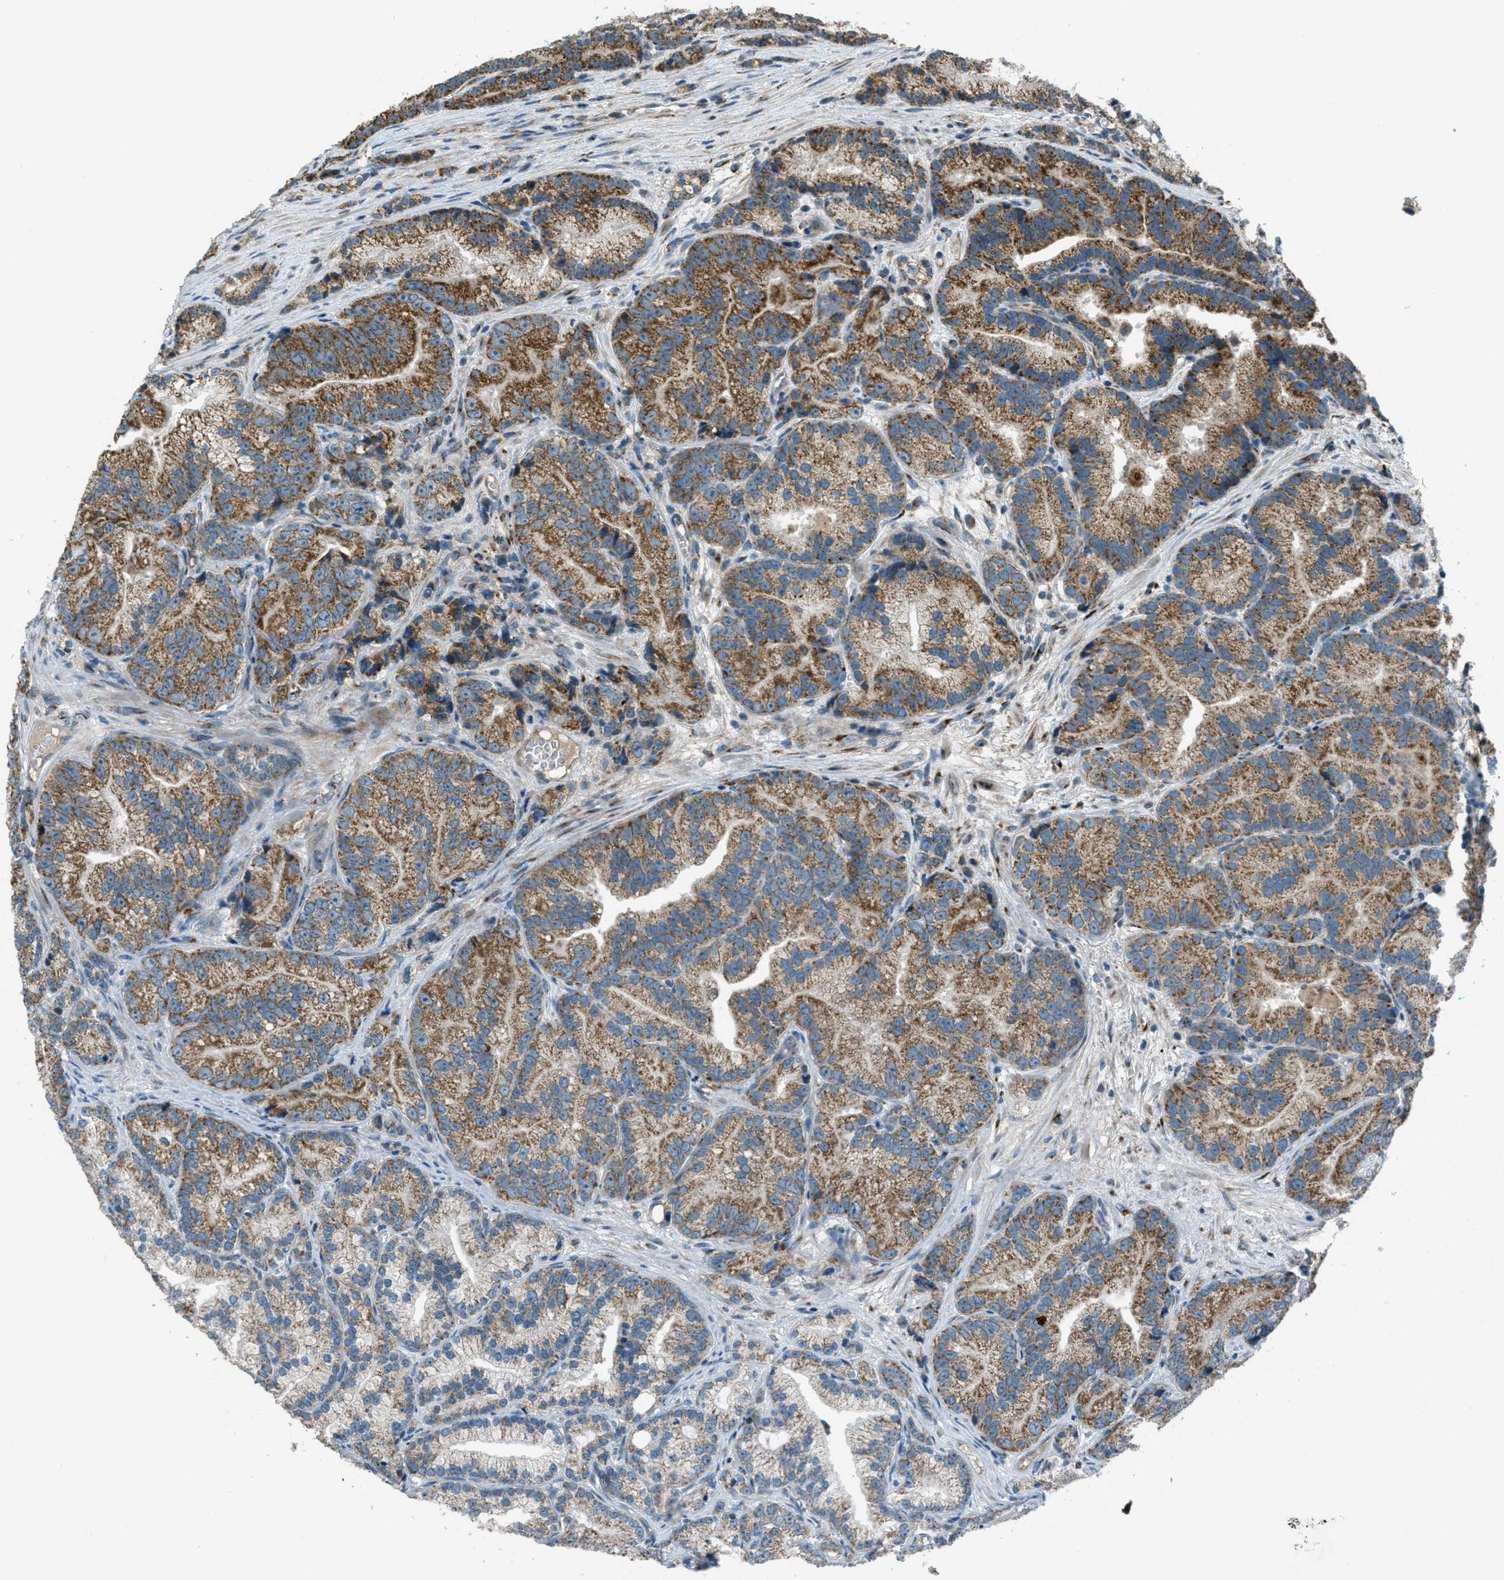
{"staining": {"intensity": "strong", "quantity": ">75%", "location": "cytoplasmic/membranous"}, "tissue": "prostate cancer", "cell_type": "Tumor cells", "image_type": "cancer", "snomed": [{"axis": "morphology", "description": "Adenocarcinoma, Low grade"}, {"axis": "topography", "description": "Prostate"}], "caption": "The image shows staining of low-grade adenocarcinoma (prostate), revealing strong cytoplasmic/membranous protein expression (brown color) within tumor cells. (DAB (3,3'-diaminobenzidine) IHC with brightfield microscopy, high magnification).", "gene": "BCKDK", "patient": {"sex": "male", "age": 89}}